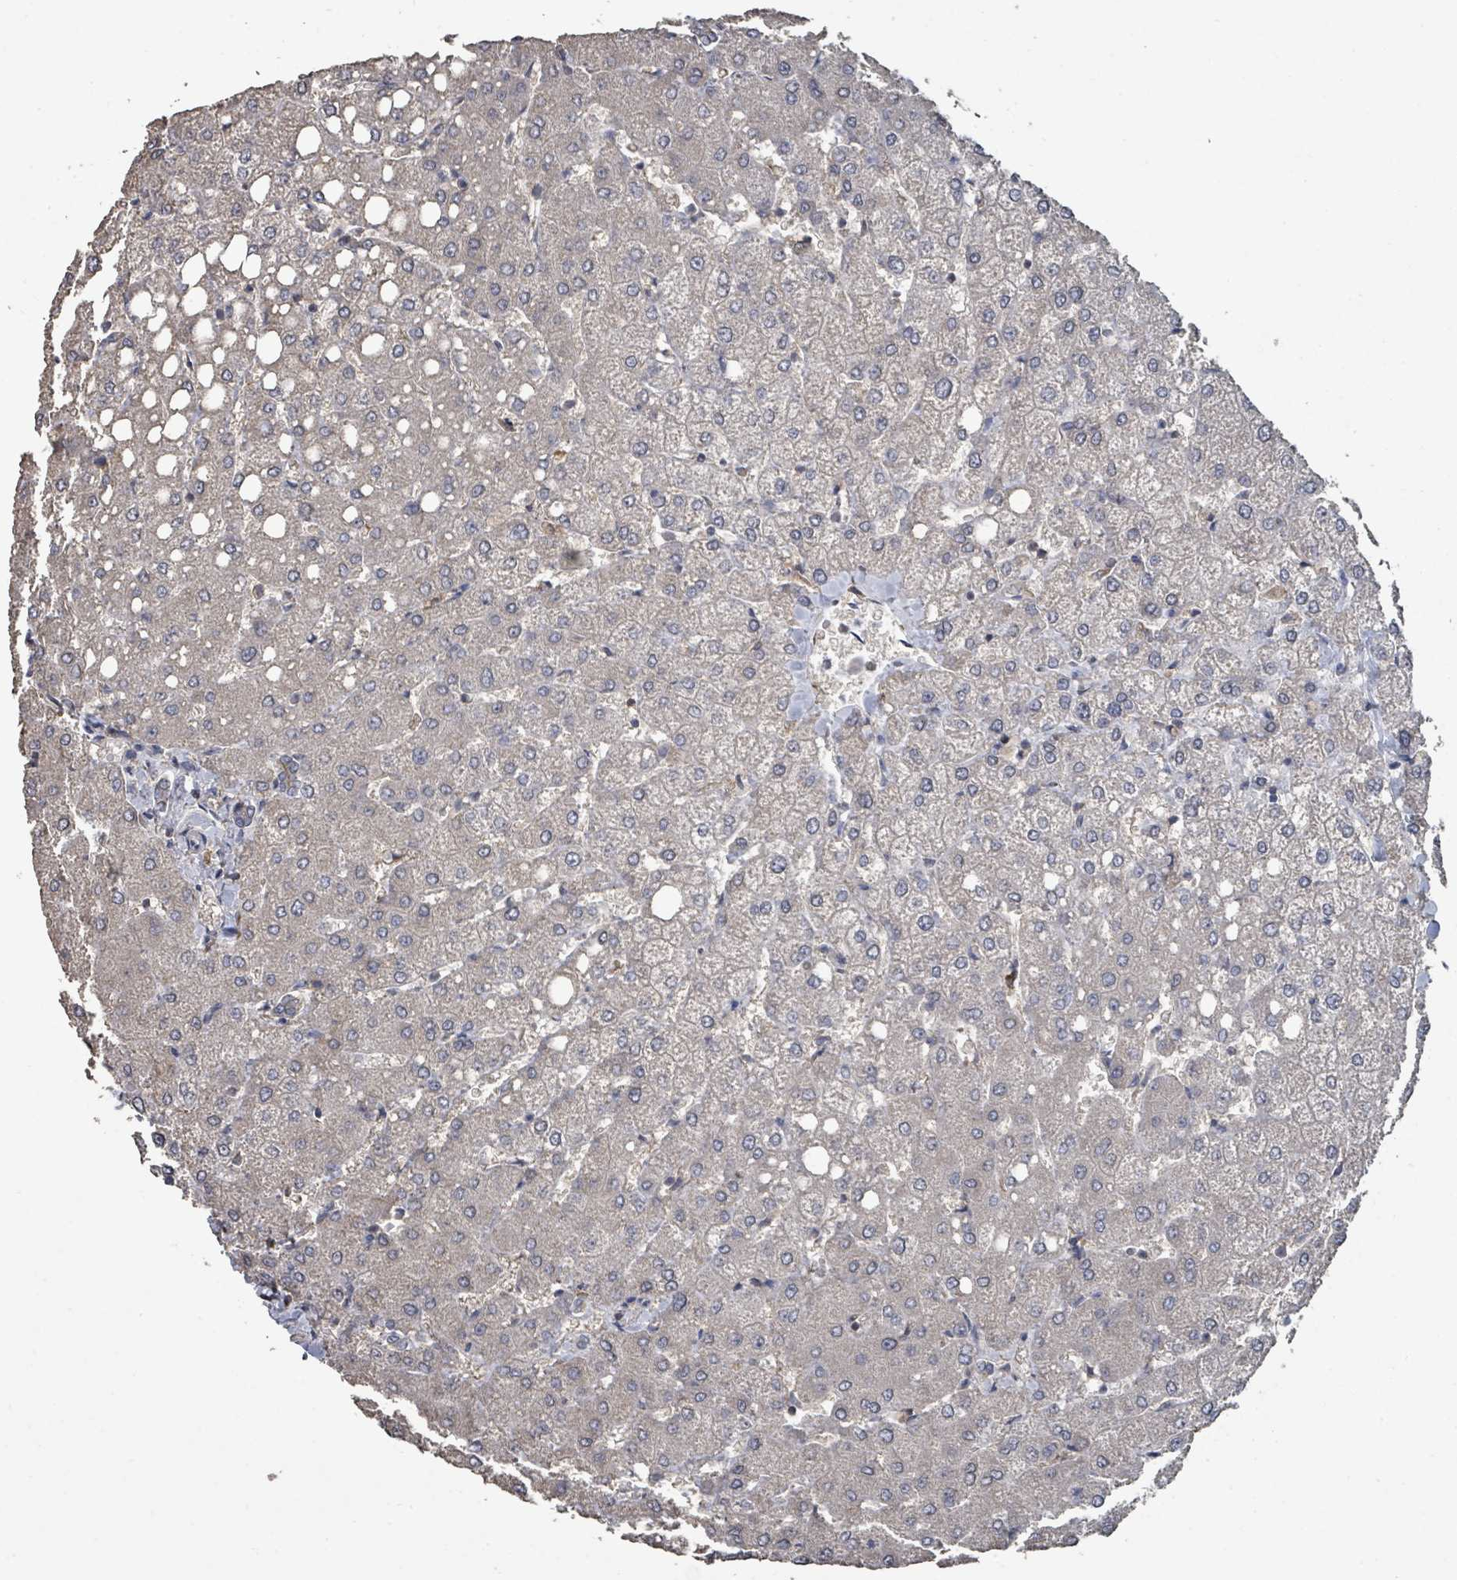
{"staining": {"intensity": "negative", "quantity": "none", "location": "none"}, "tissue": "liver", "cell_type": "Cholangiocytes", "image_type": "normal", "snomed": [{"axis": "morphology", "description": "Normal tissue, NOS"}, {"axis": "topography", "description": "Liver"}], "caption": "High magnification brightfield microscopy of benign liver stained with DAB (3,3'-diaminobenzidine) (brown) and counterstained with hematoxylin (blue): cholangiocytes show no significant positivity.", "gene": "SLC9A7", "patient": {"sex": "female", "age": 54}}